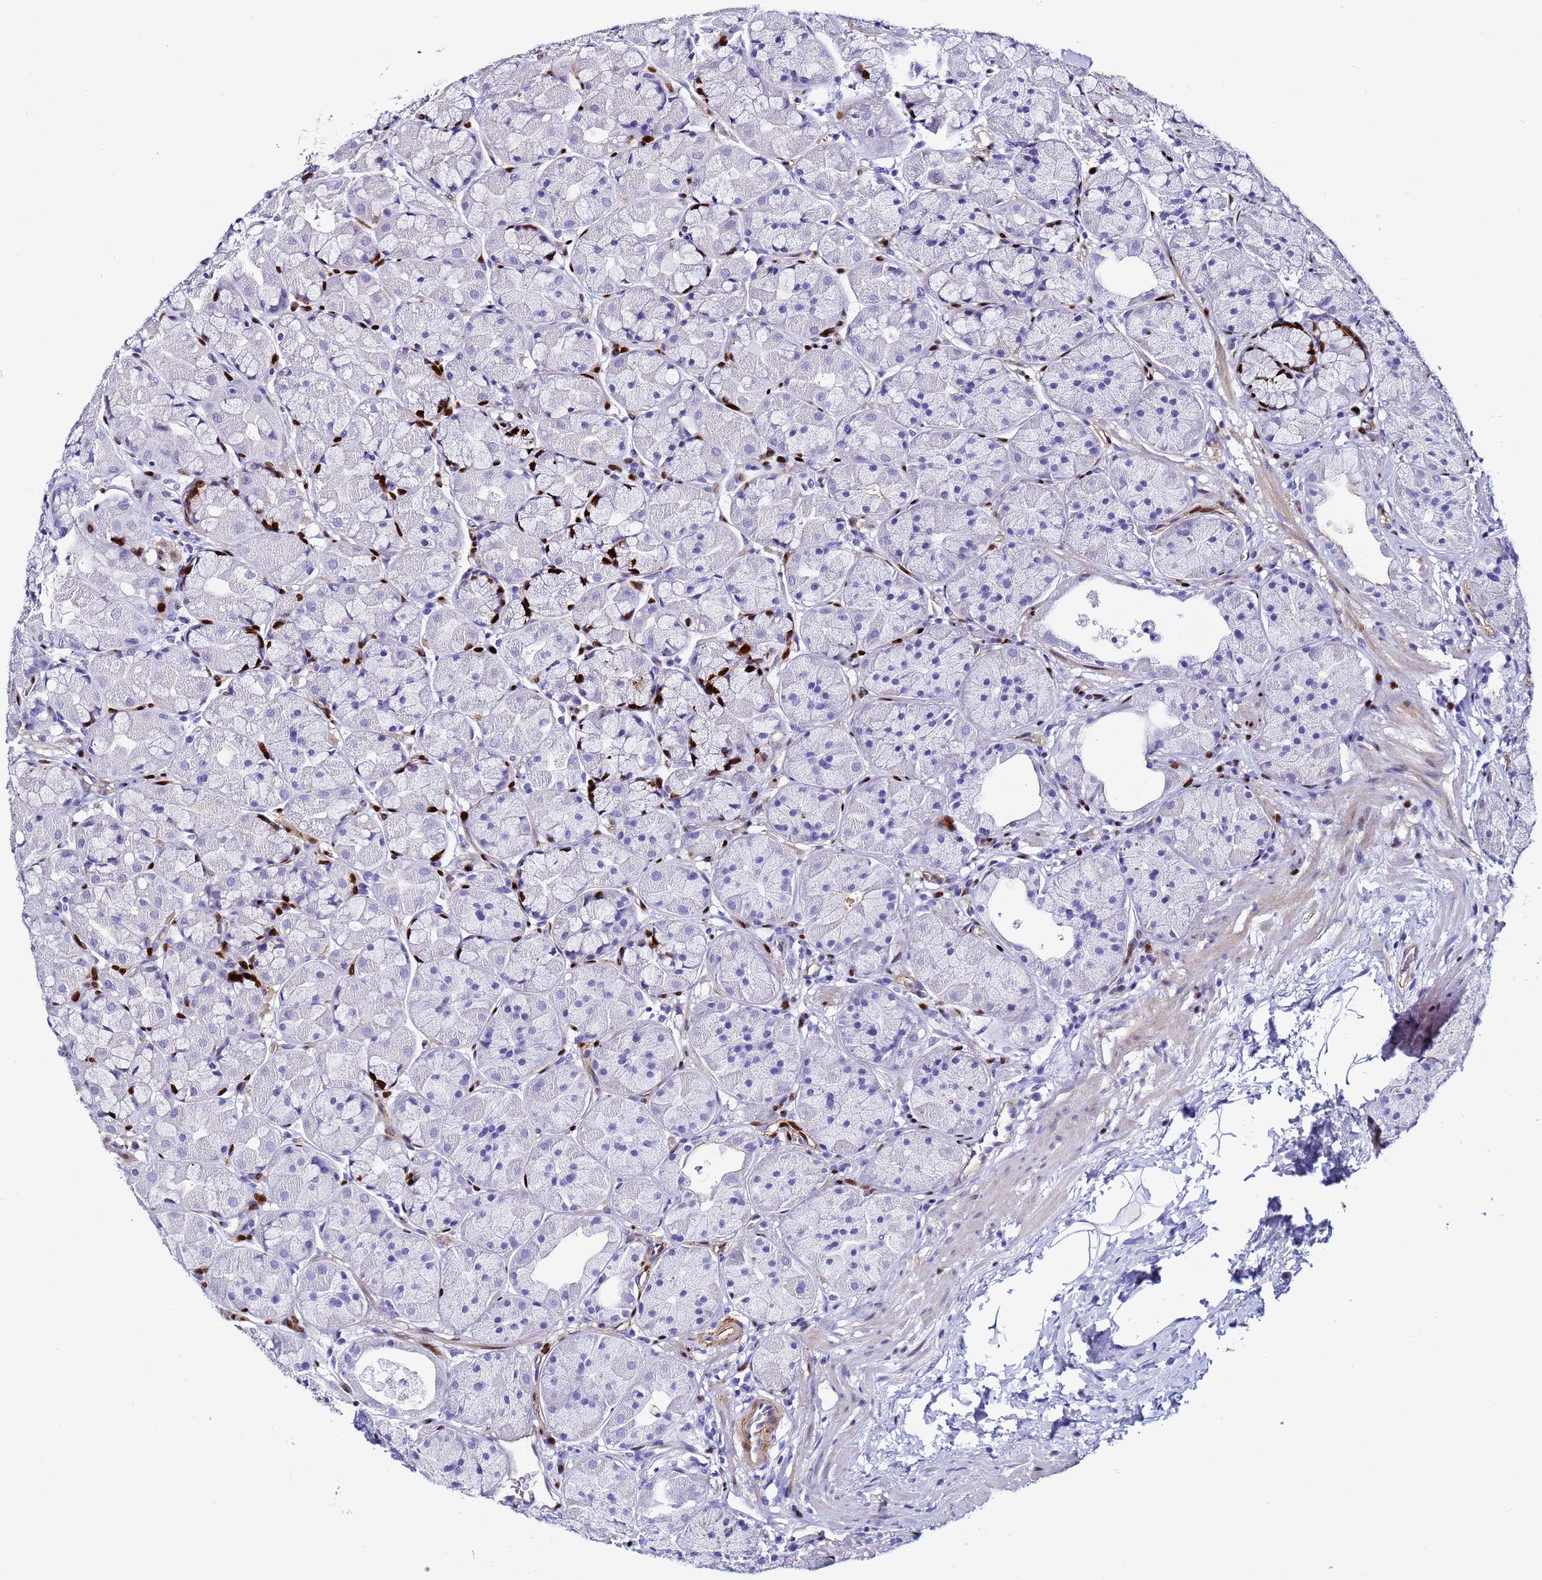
{"staining": {"intensity": "strong", "quantity": "<25%", "location": "nuclear"}, "tissue": "stomach", "cell_type": "Glandular cells", "image_type": "normal", "snomed": [{"axis": "morphology", "description": "Normal tissue, NOS"}, {"axis": "topography", "description": "Stomach"}], "caption": "Protein analysis of normal stomach displays strong nuclear expression in about <25% of glandular cells.", "gene": "DEFB104A", "patient": {"sex": "male", "age": 57}}